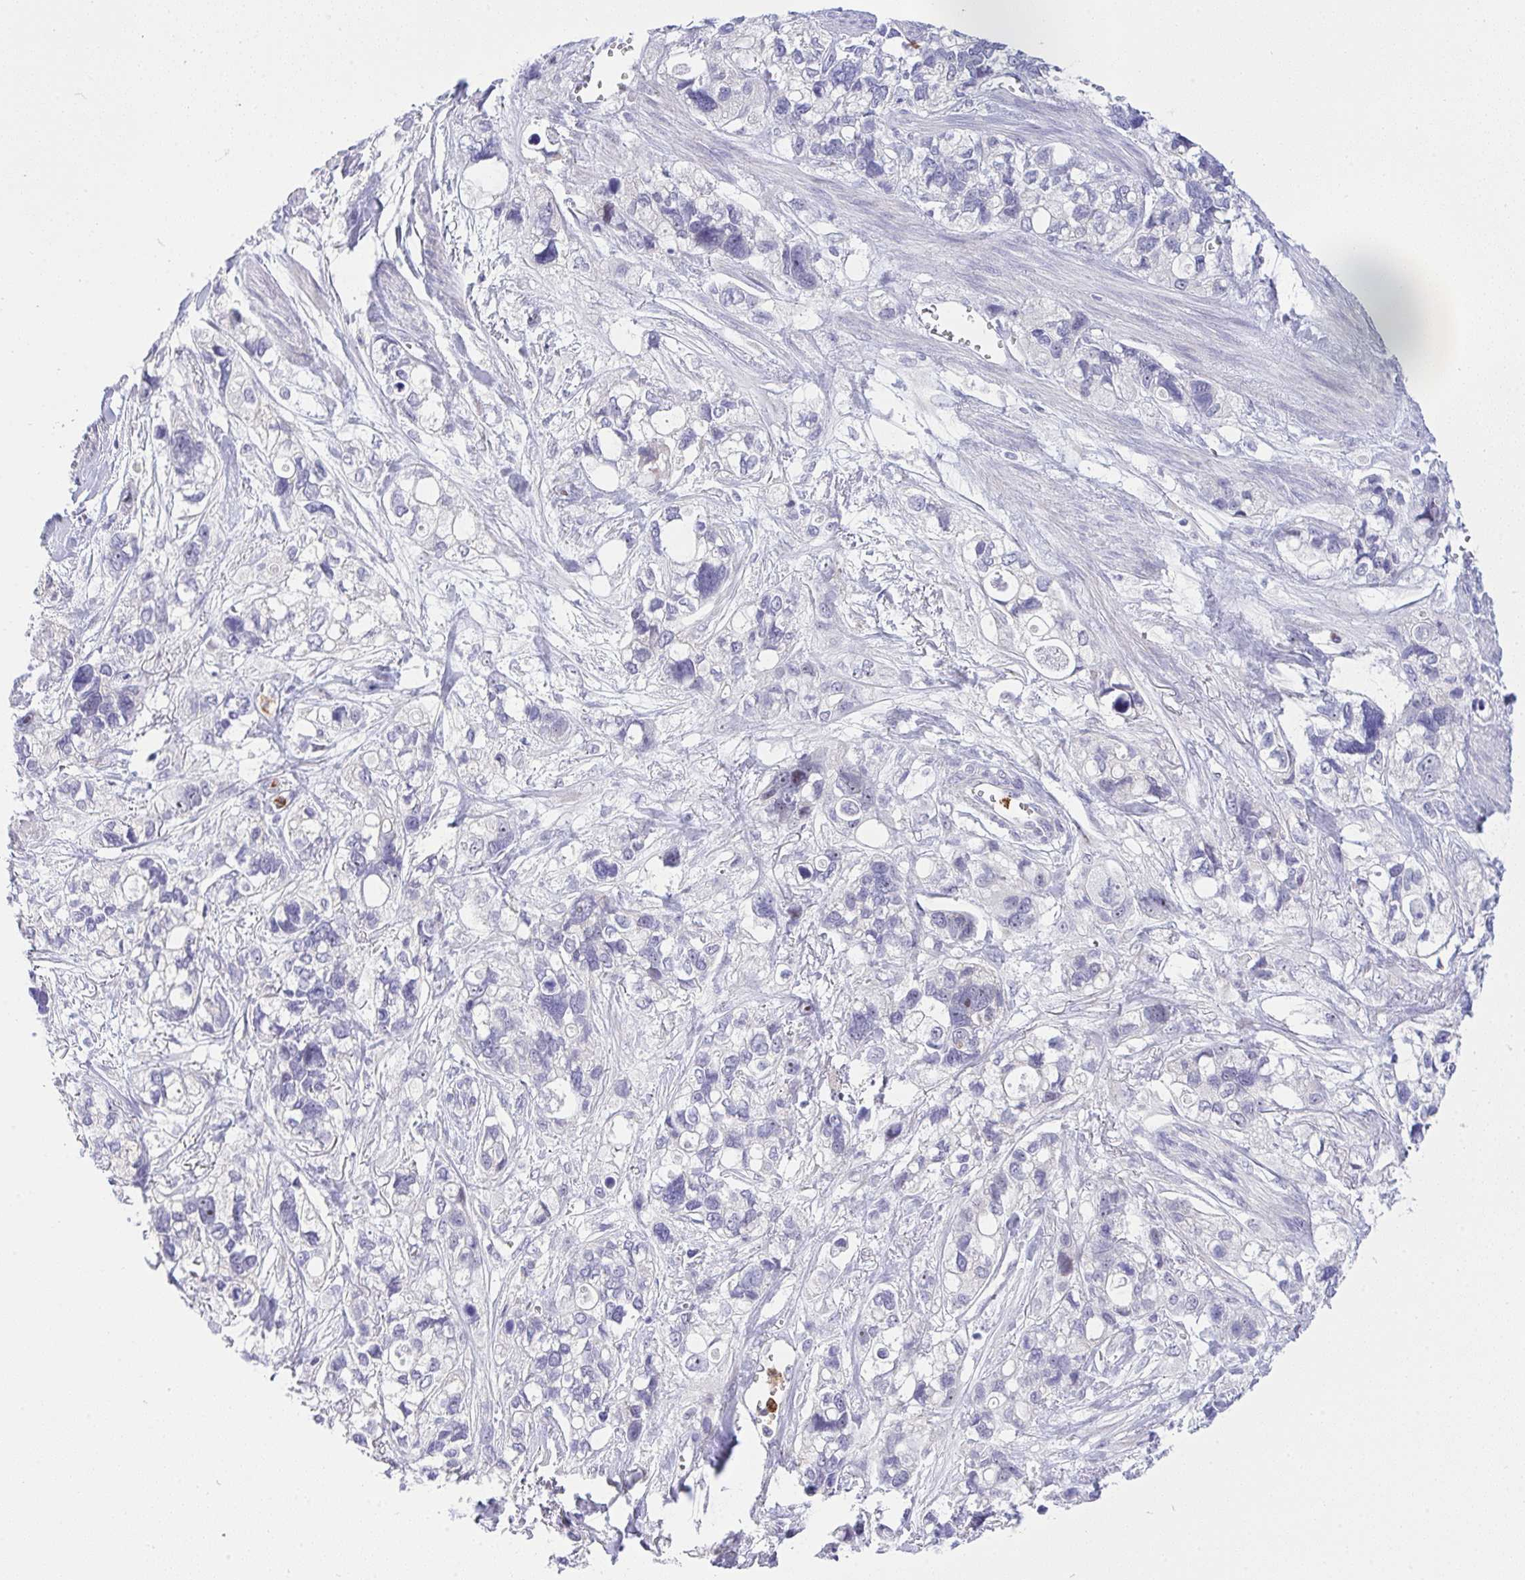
{"staining": {"intensity": "negative", "quantity": "none", "location": "none"}, "tissue": "stomach cancer", "cell_type": "Tumor cells", "image_type": "cancer", "snomed": [{"axis": "morphology", "description": "Adenocarcinoma, NOS"}, {"axis": "topography", "description": "Stomach, upper"}], "caption": "Immunohistochemistry (IHC) histopathology image of neoplastic tissue: human adenocarcinoma (stomach) stained with DAB reveals no significant protein staining in tumor cells.", "gene": "ZNF554", "patient": {"sex": "female", "age": 81}}